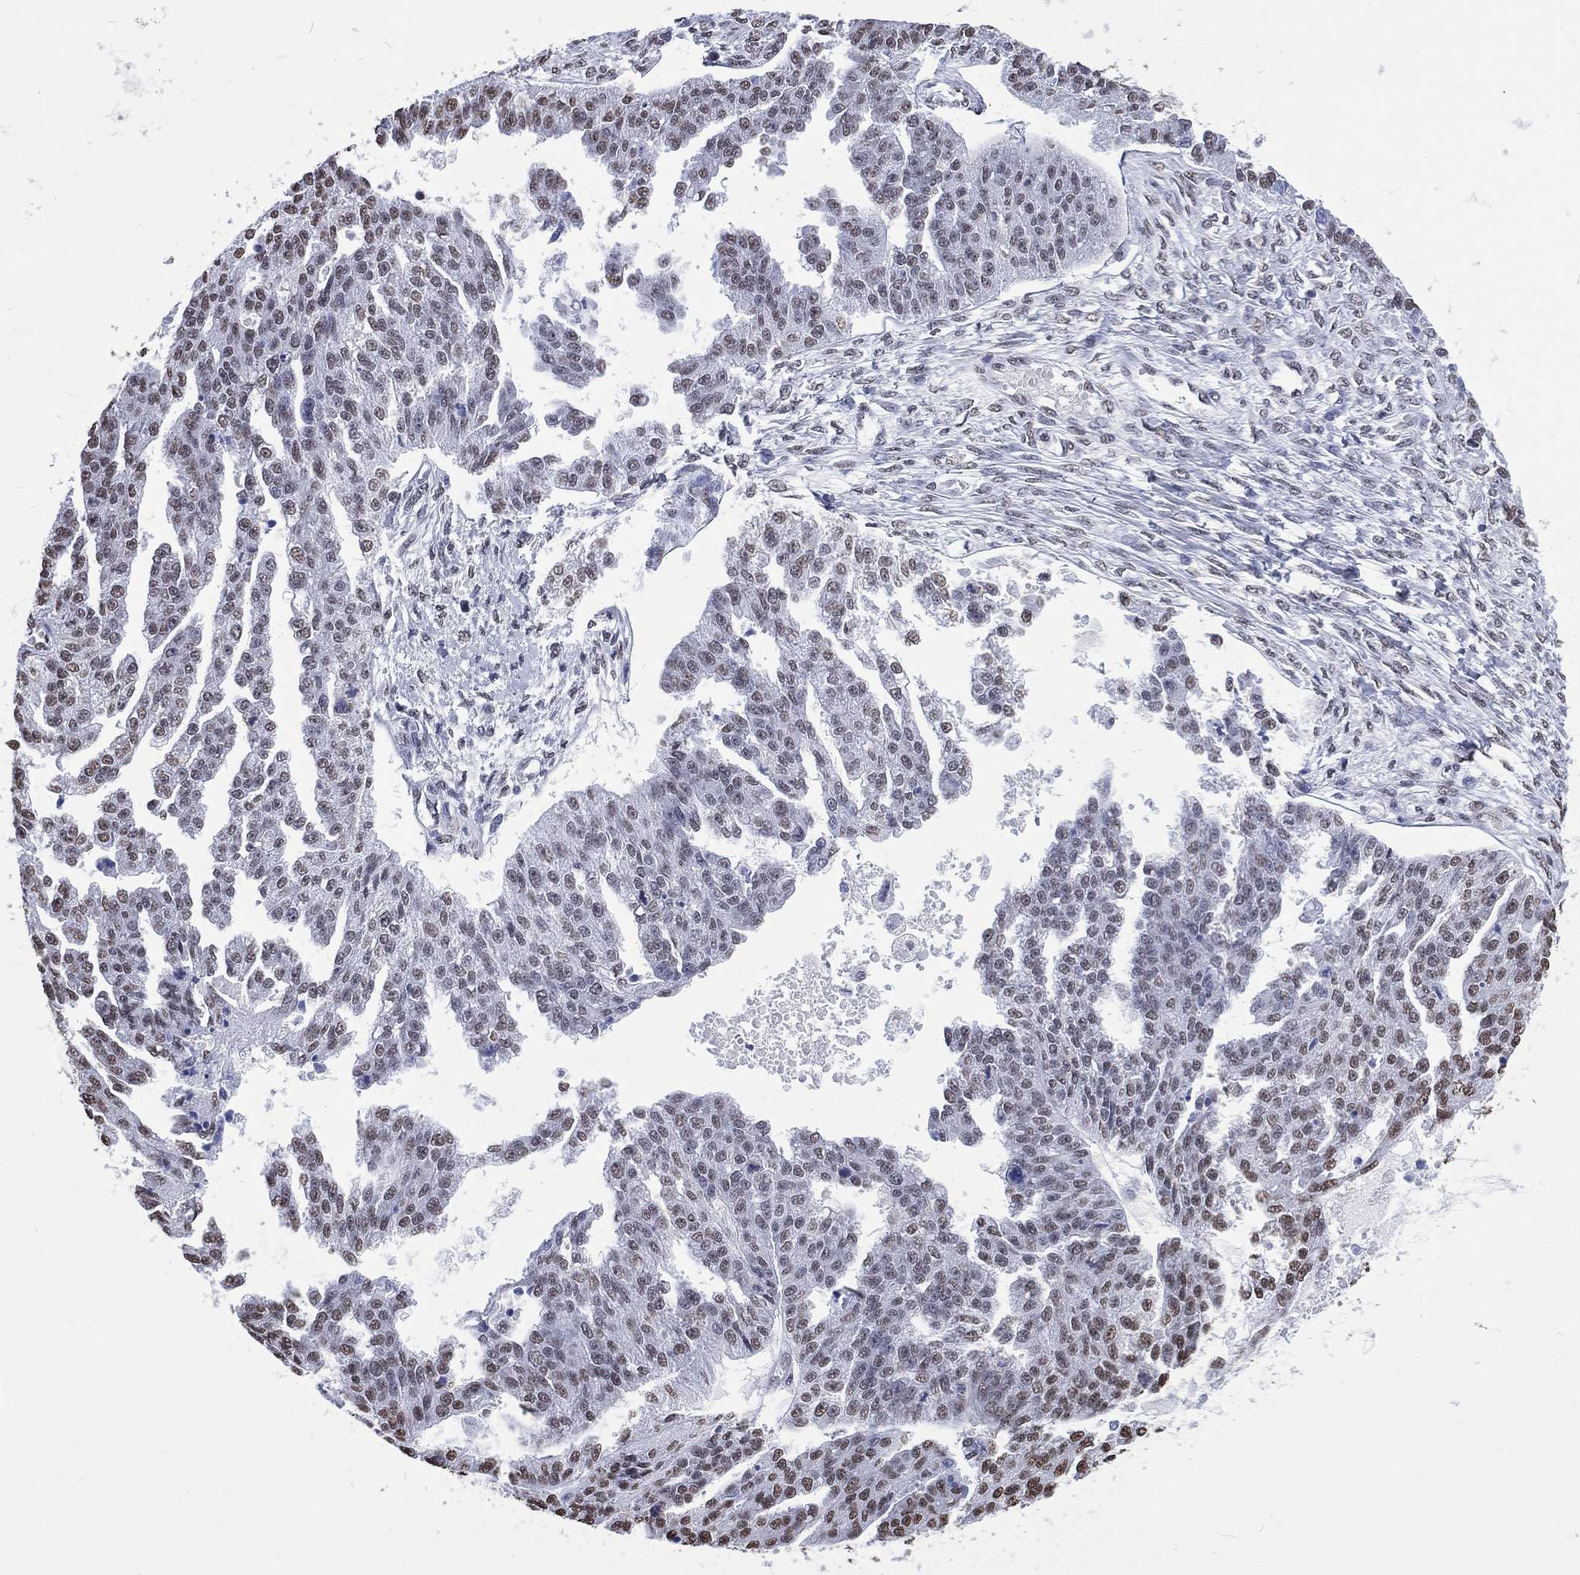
{"staining": {"intensity": "moderate", "quantity": "<25%", "location": "nuclear"}, "tissue": "ovarian cancer", "cell_type": "Tumor cells", "image_type": "cancer", "snomed": [{"axis": "morphology", "description": "Cystadenocarcinoma, serous, NOS"}, {"axis": "topography", "description": "Ovary"}], "caption": "Immunohistochemistry histopathology image of neoplastic tissue: human ovarian cancer (serous cystadenocarcinoma) stained using immunohistochemistry reveals low levels of moderate protein expression localized specifically in the nuclear of tumor cells, appearing as a nuclear brown color.", "gene": "RETREG2", "patient": {"sex": "female", "age": 58}}